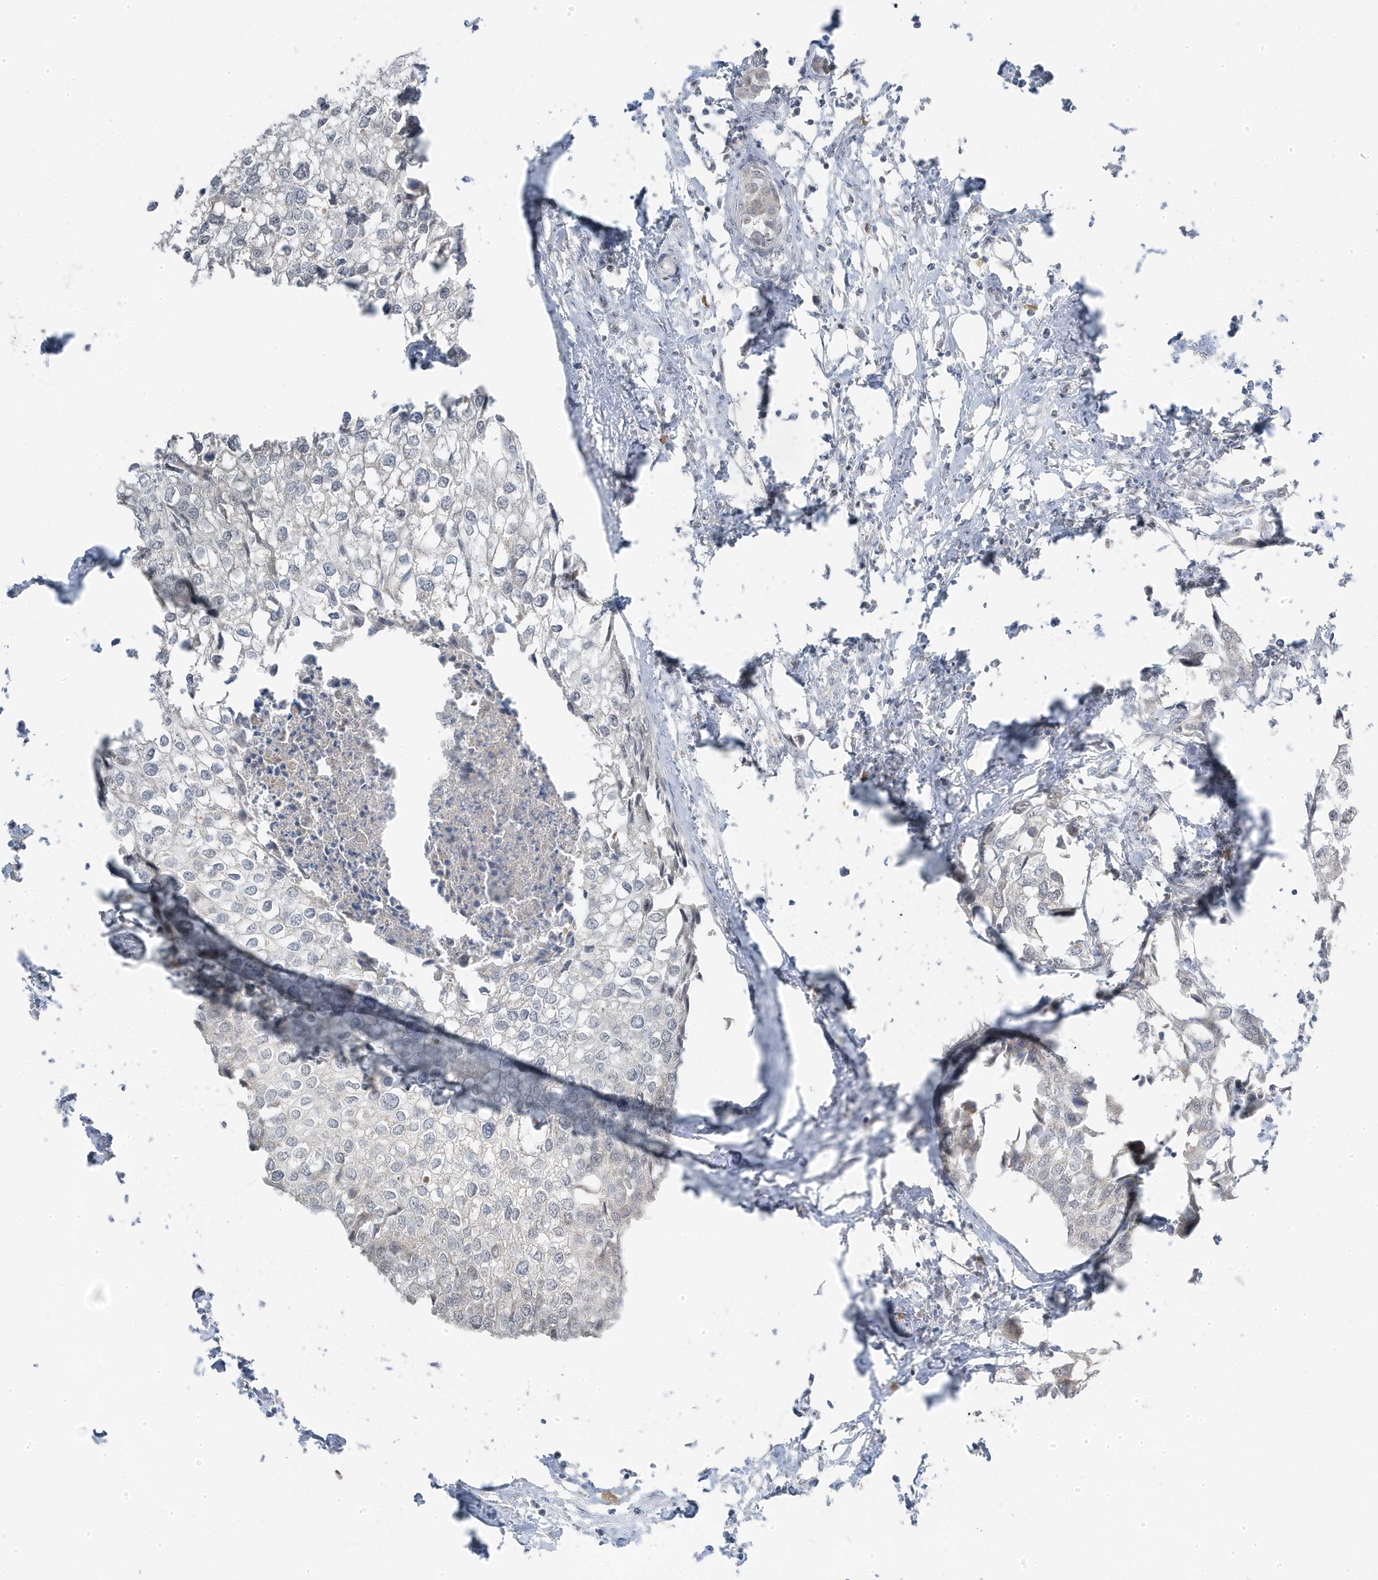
{"staining": {"intensity": "negative", "quantity": "none", "location": "none"}, "tissue": "urothelial cancer", "cell_type": "Tumor cells", "image_type": "cancer", "snomed": [{"axis": "morphology", "description": "Urothelial carcinoma, High grade"}, {"axis": "topography", "description": "Urinary bladder"}], "caption": "DAB (3,3'-diaminobenzidine) immunohistochemical staining of urothelial carcinoma (high-grade) exhibits no significant positivity in tumor cells.", "gene": "TSEN15", "patient": {"sex": "male", "age": 64}}